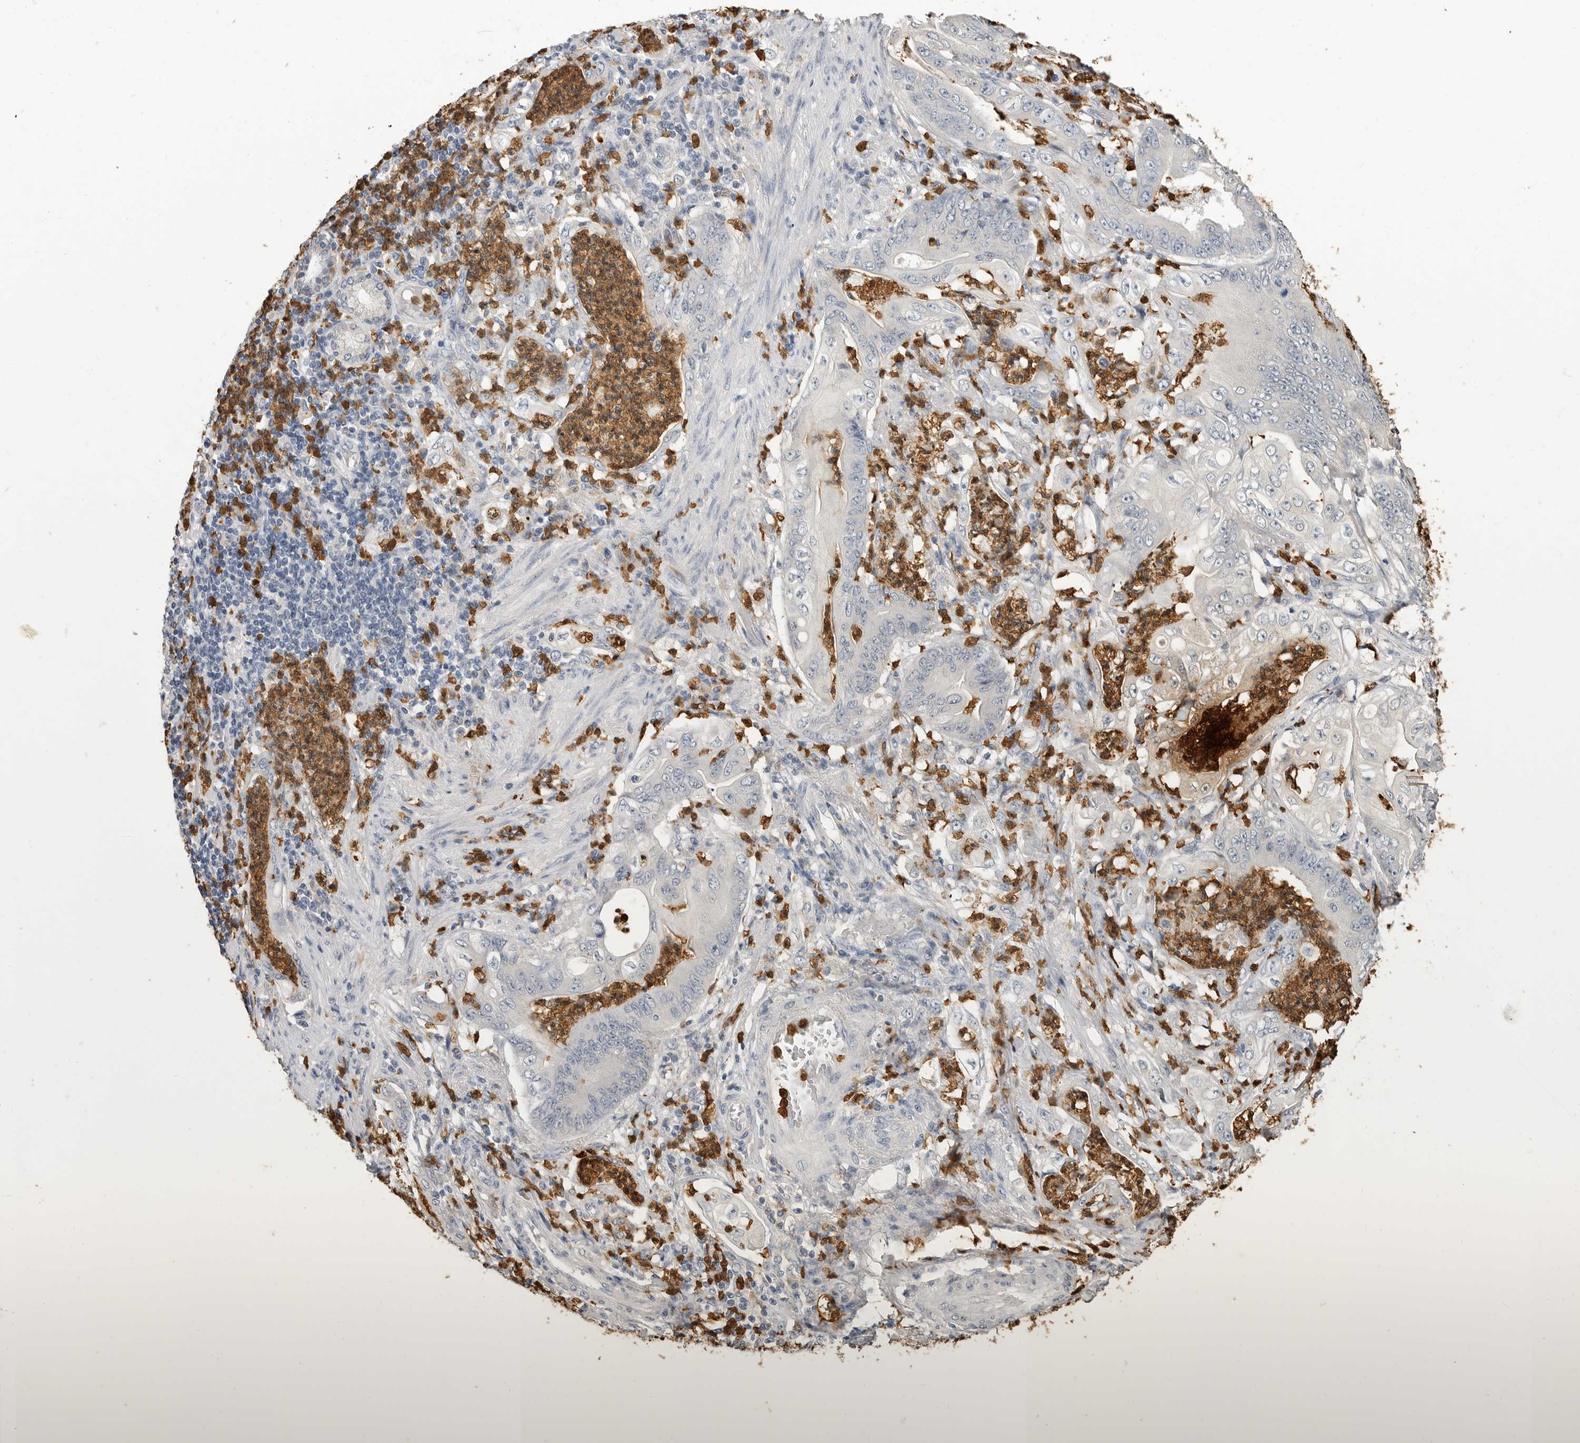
{"staining": {"intensity": "negative", "quantity": "none", "location": "none"}, "tissue": "stomach cancer", "cell_type": "Tumor cells", "image_type": "cancer", "snomed": [{"axis": "morphology", "description": "Adenocarcinoma, NOS"}, {"axis": "topography", "description": "Stomach"}], "caption": "High power microscopy photomicrograph of an IHC micrograph of stomach adenocarcinoma, revealing no significant positivity in tumor cells.", "gene": "LTBR", "patient": {"sex": "female", "age": 73}}